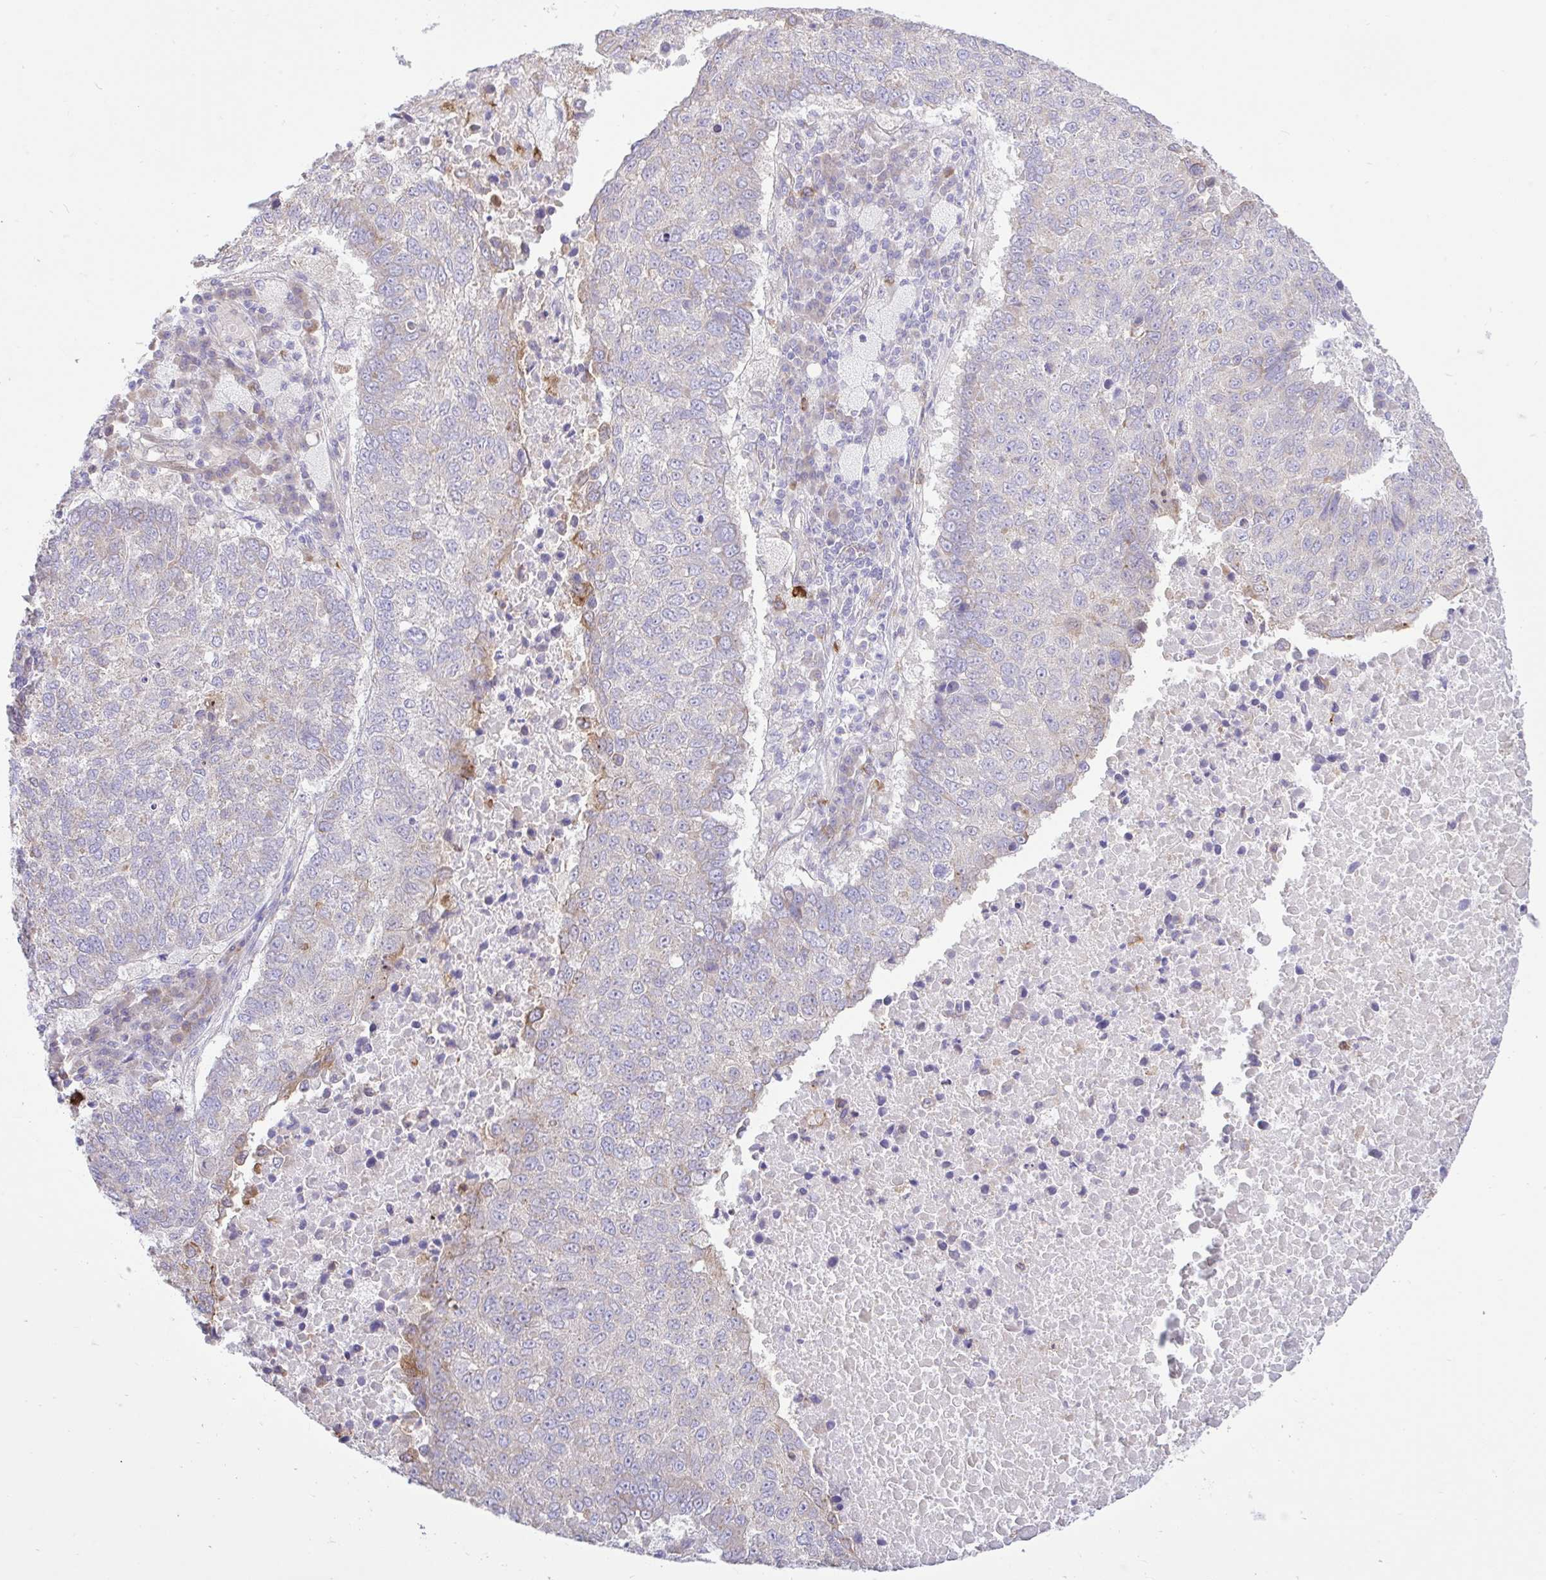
{"staining": {"intensity": "moderate", "quantity": "<25%", "location": "cytoplasmic/membranous"}, "tissue": "lung cancer", "cell_type": "Tumor cells", "image_type": "cancer", "snomed": [{"axis": "morphology", "description": "Squamous cell carcinoma, NOS"}, {"axis": "topography", "description": "Lung"}], "caption": "A low amount of moderate cytoplasmic/membranous staining is identified in approximately <25% of tumor cells in lung cancer tissue.", "gene": "EEF1A2", "patient": {"sex": "male", "age": 73}}